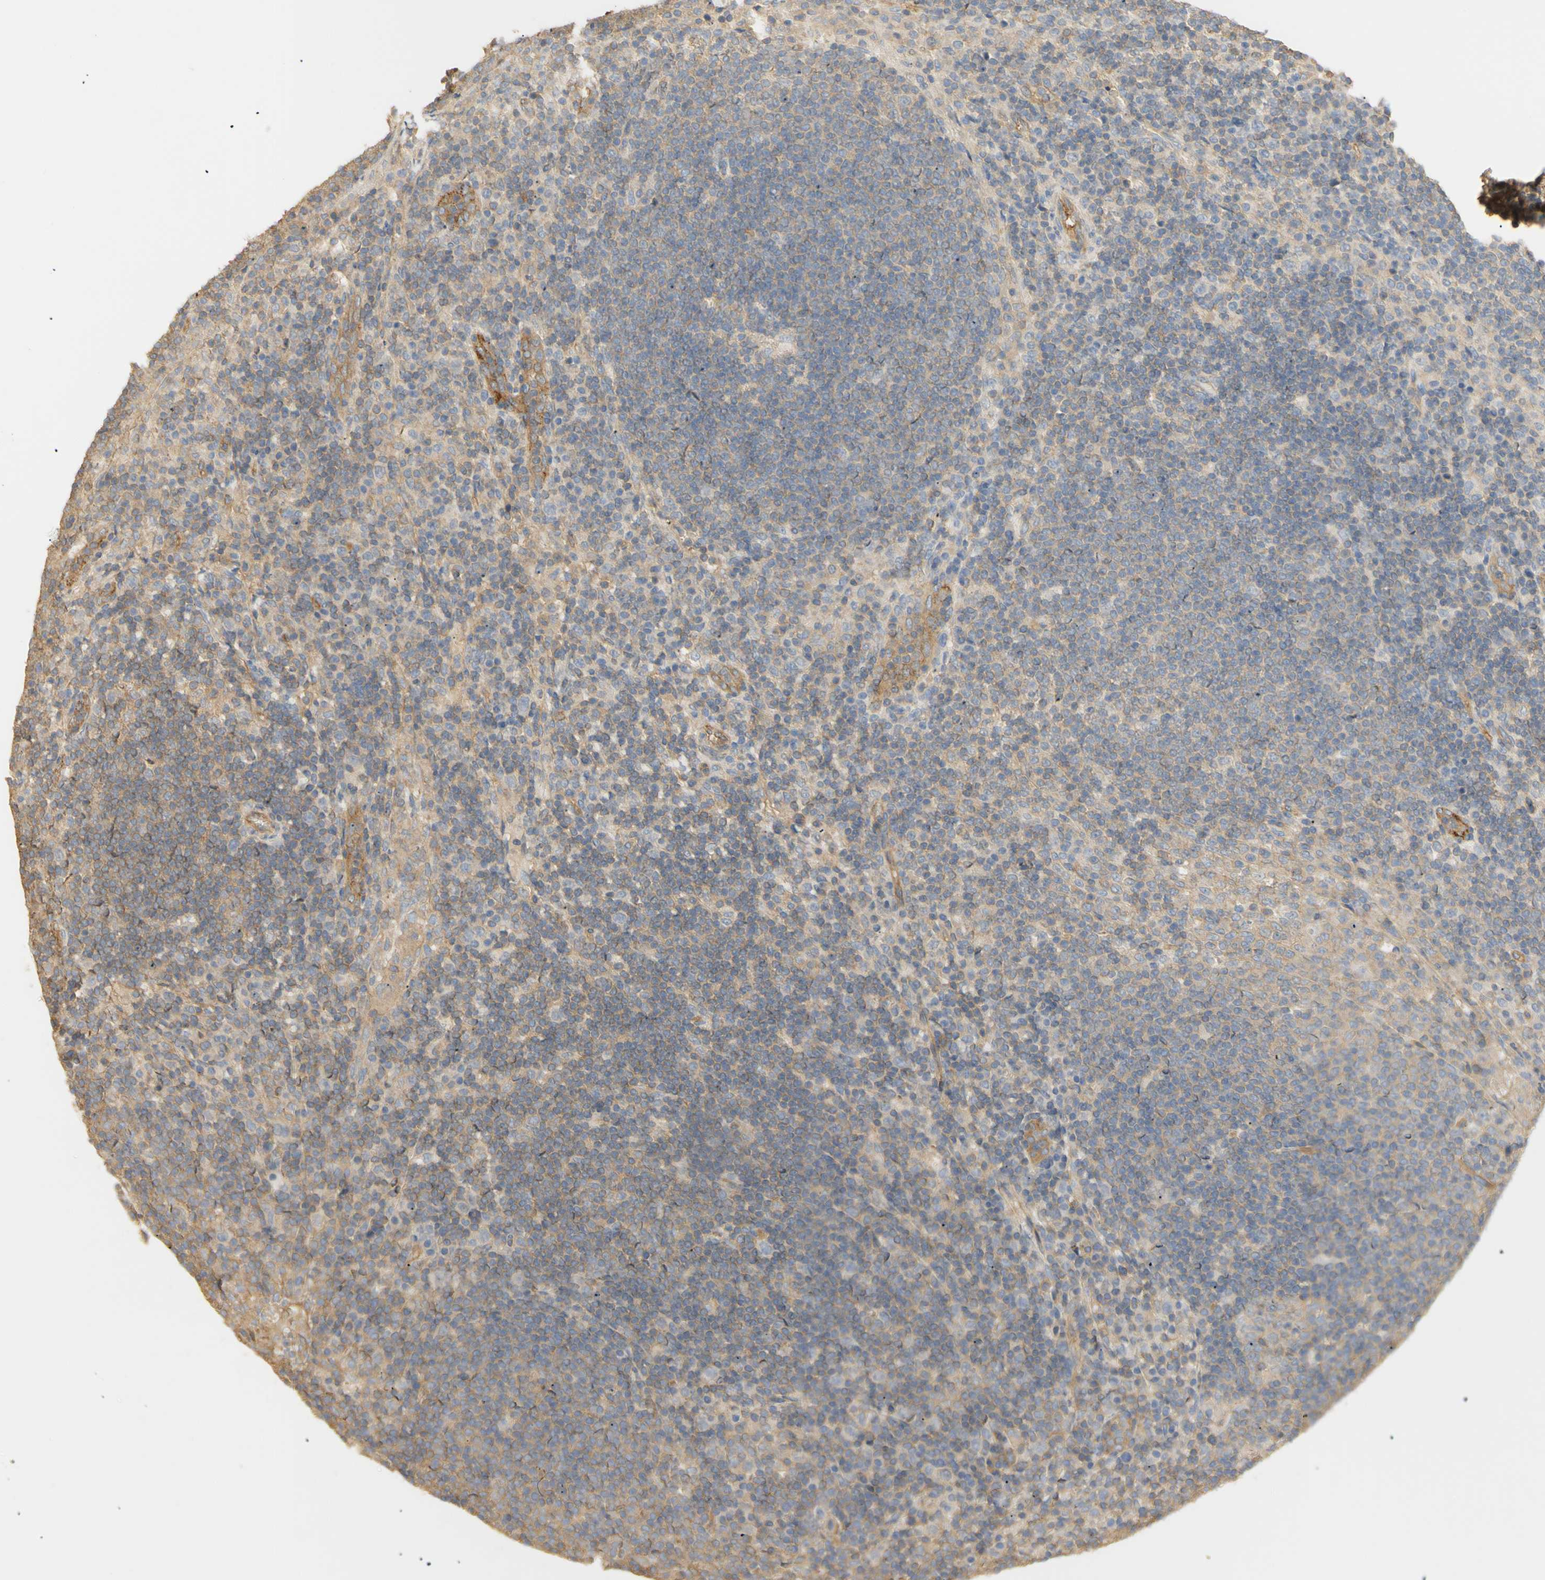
{"staining": {"intensity": "weak", "quantity": ">75%", "location": "cytoplasmic/membranous"}, "tissue": "lymph node", "cell_type": "Germinal center cells", "image_type": "normal", "snomed": [{"axis": "morphology", "description": "Normal tissue, NOS"}, {"axis": "topography", "description": "Lymph node"}], "caption": "Germinal center cells display low levels of weak cytoplasmic/membranous expression in approximately >75% of cells in normal human lymph node. The protein is stained brown, and the nuclei are stained in blue (DAB (3,3'-diaminobenzidine) IHC with brightfield microscopy, high magnification).", "gene": "KCNE4", "patient": {"sex": "female", "age": 53}}